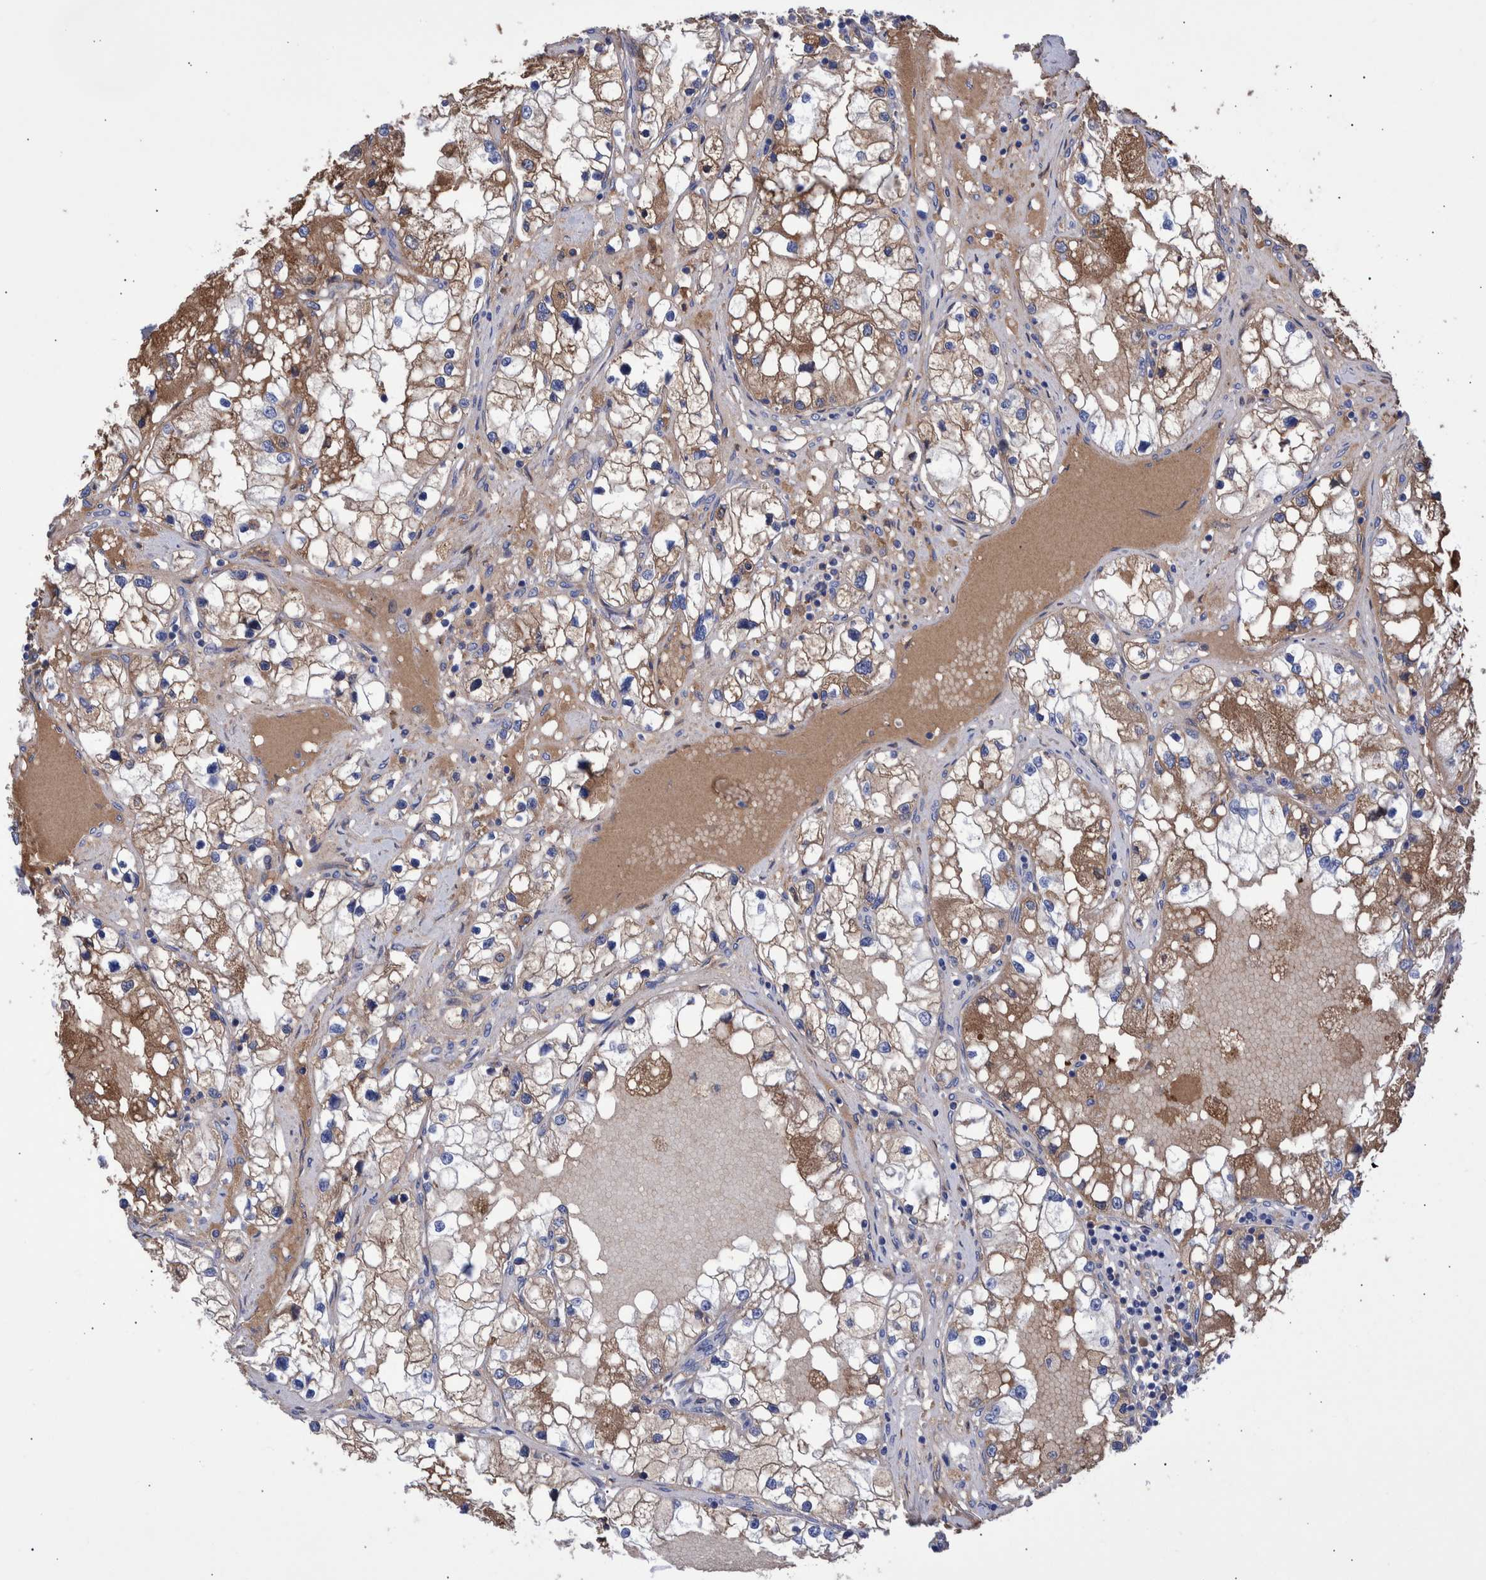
{"staining": {"intensity": "moderate", "quantity": ">75%", "location": "cytoplasmic/membranous"}, "tissue": "renal cancer", "cell_type": "Tumor cells", "image_type": "cancer", "snomed": [{"axis": "morphology", "description": "Adenocarcinoma, NOS"}, {"axis": "topography", "description": "Kidney"}], "caption": "High-power microscopy captured an immunohistochemistry image of adenocarcinoma (renal), revealing moderate cytoplasmic/membranous staining in about >75% of tumor cells. (DAB IHC, brown staining for protein, blue staining for nuclei).", "gene": "DLL4", "patient": {"sex": "male", "age": 68}}